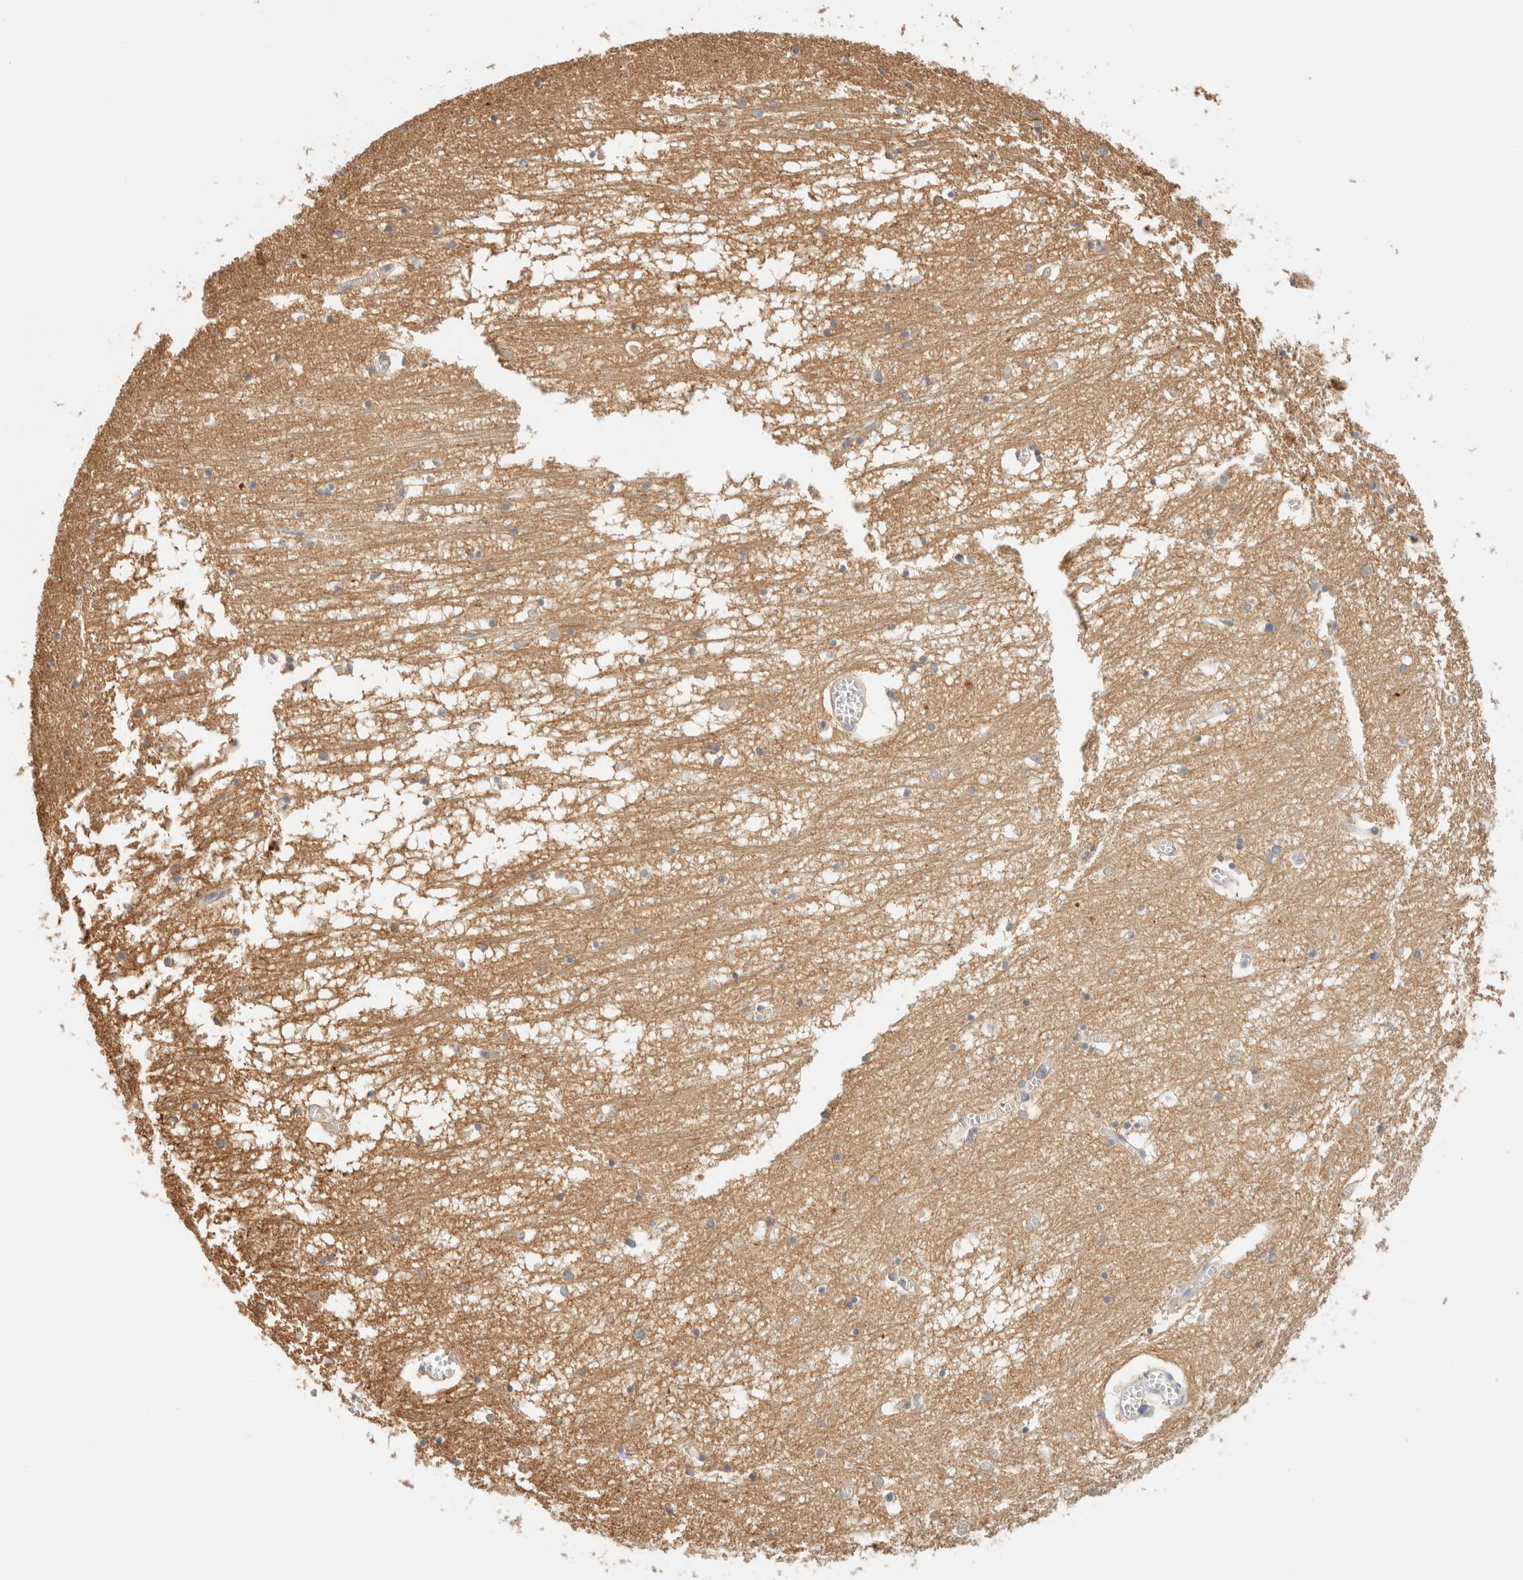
{"staining": {"intensity": "weak", "quantity": "25%-75%", "location": "cytoplasmic/membranous"}, "tissue": "hippocampus", "cell_type": "Glial cells", "image_type": "normal", "snomed": [{"axis": "morphology", "description": "Normal tissue, NOS"}, {"axis": "topography", "description": "Hippocampus"}], "caption": "Immunohistochemistry (IHC) (DAB (3,3'-diaminobenzidine)) staining of benign human hippocampus shows weak cytoplasmic/membranous protein expression in about 25%-75% of glial cells.", "gene": "ZBTB37", "patient": {"sex": "male", "age": 70}}